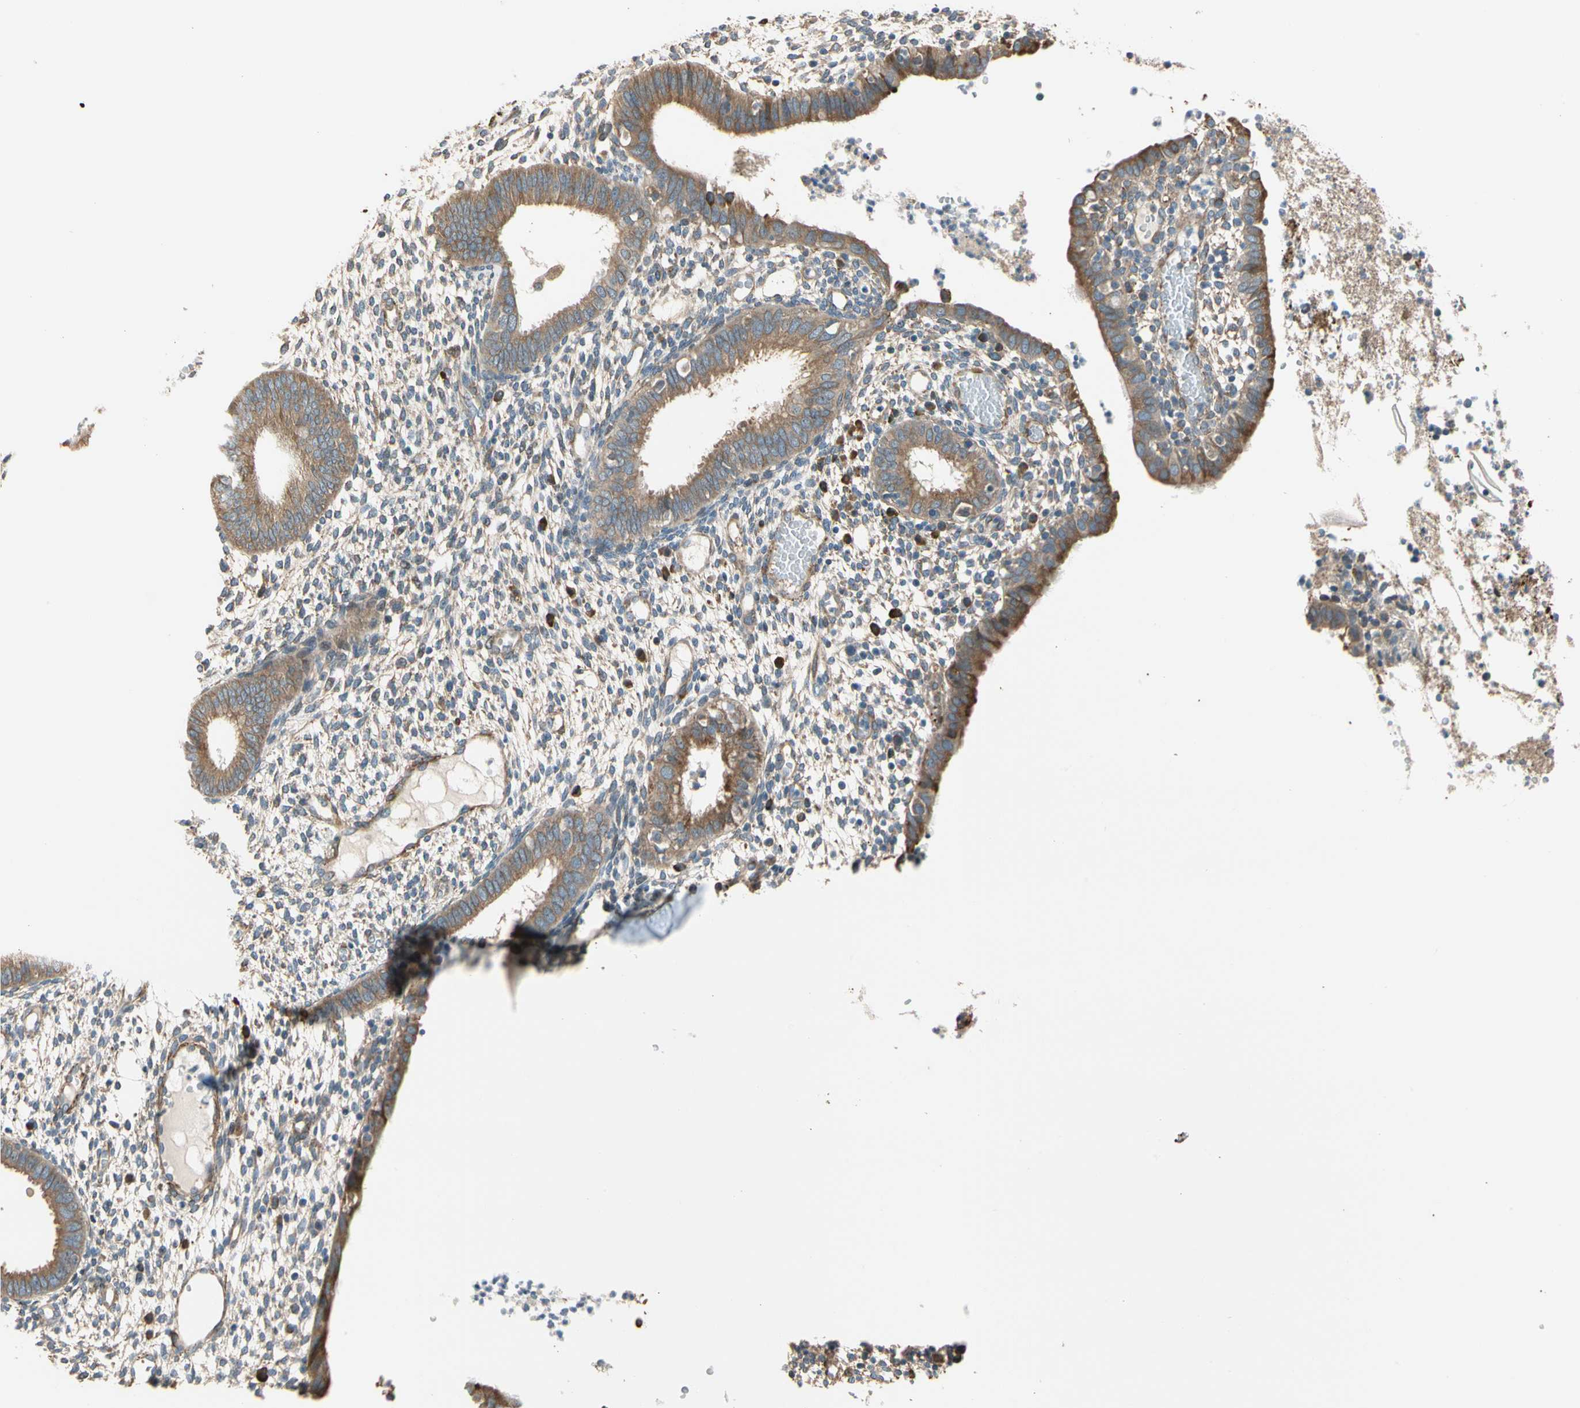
{"staining": {"intensity": "moderate", "quantity": "25%-75%", "location": "cytoplasmic/membranous"}, "tissue": "endometrium", "cell_type": "Cells in endometrial stroma", "image_type": "normal", "snomed": [{"axis": "morphology", "description": "Normal tissue, NOS"}, {"axis": "topography", "description": "Endometrium"}], "caption": "High-magnification brightfield microscopy of benign endometrium stained with DAB (3,3'-diaminobenzidine) (brown) and counterstained with hematoxylin (blue). cells in endometrial stroma exhibit moderate cytoplasmic/membranous staining is appreciated in approximately25%-75% of cells. (Stains: DAB in brown, nuclei in blue, Microscopy: brightfield microscopy at high magnification).", "gene": "LIMK2", "patient": {"sex": "female", "age": 35}}